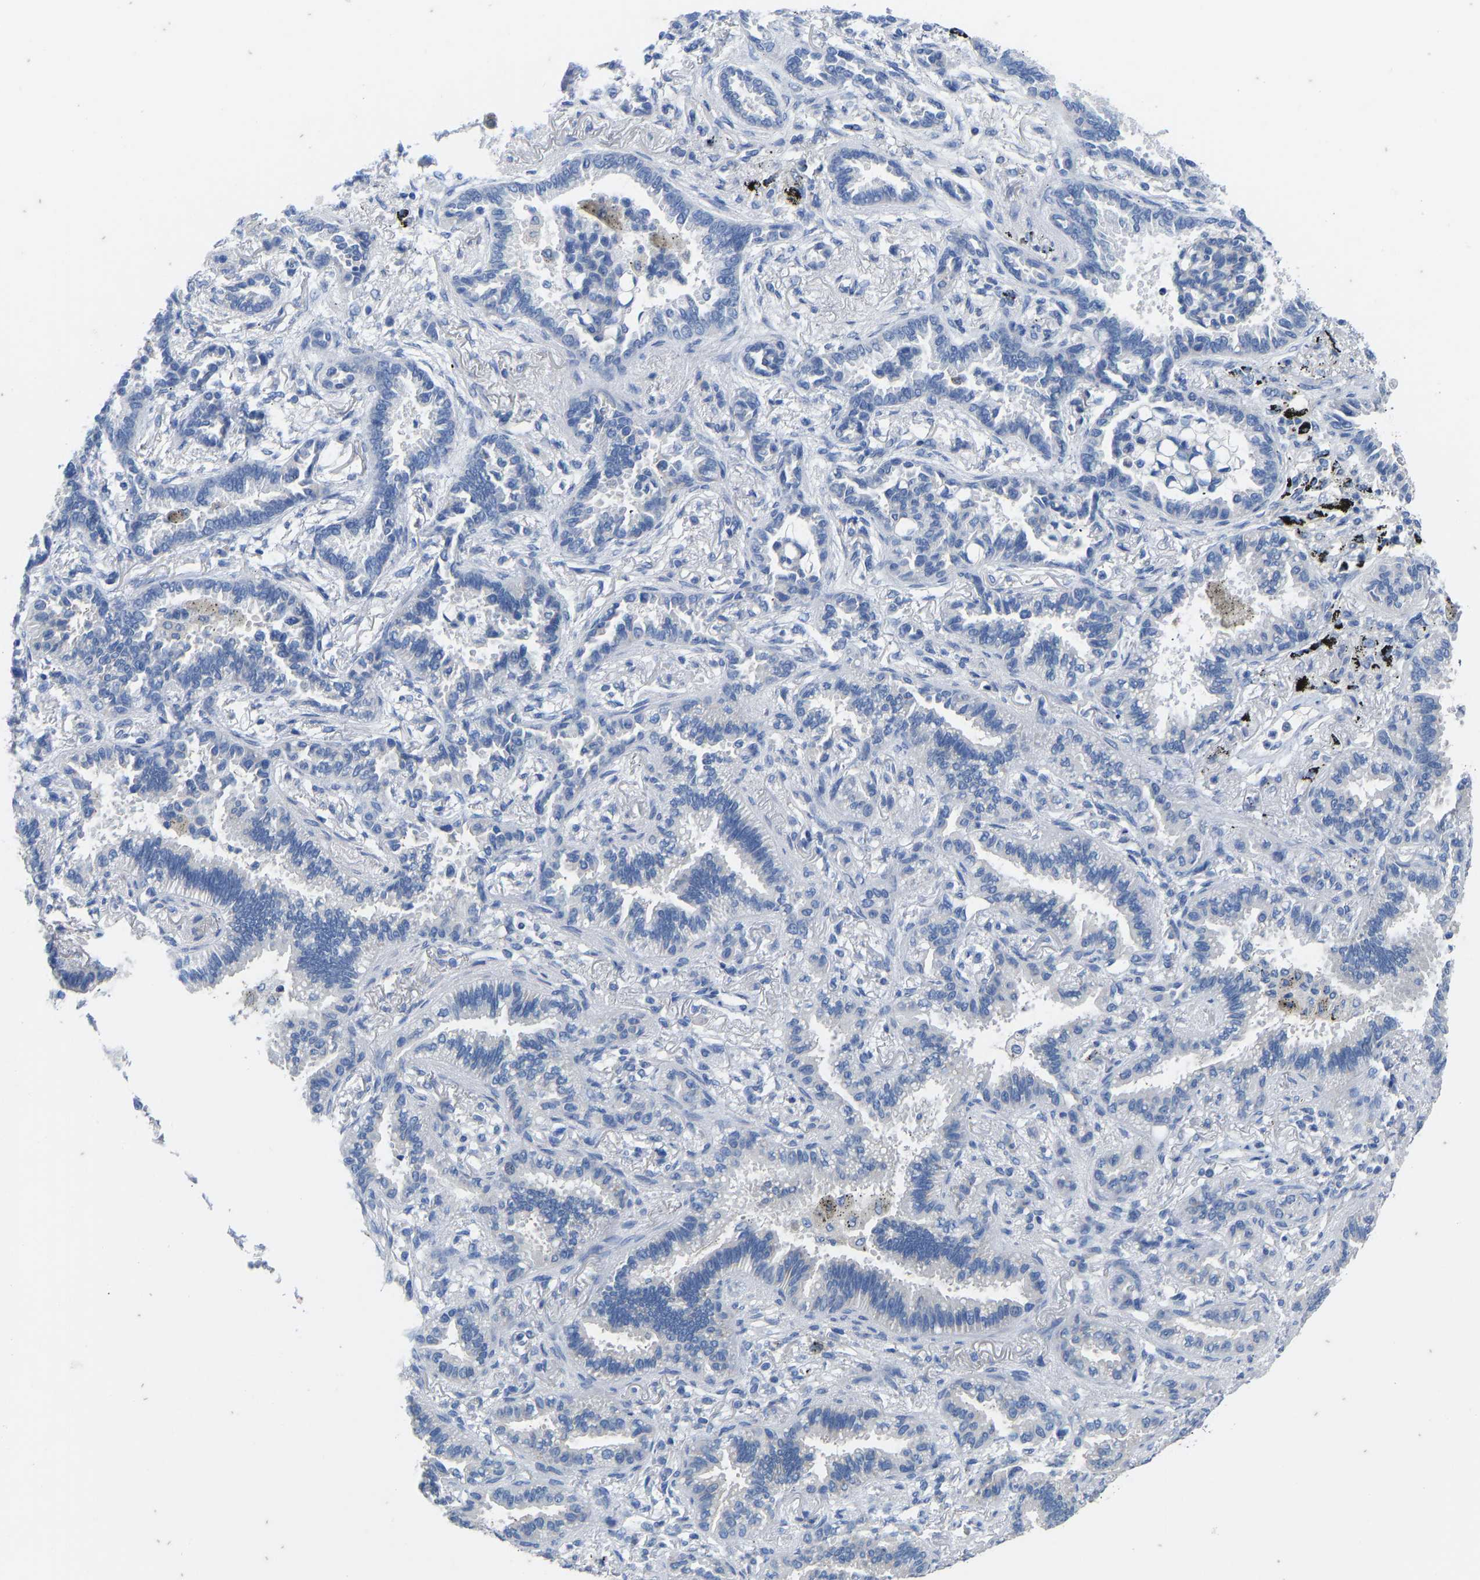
{"staining": {"intensity": "negative", "quantity": "none", "location": "none"}, "tissue": "lung cancer", "cell_type": "Tumor cells", "image_type": "cancer", "snomed": [{"axis": "morphology", "description": "Normal tissue, NOS"}, {"axis": "morphology", "description": "Adenocarcinoma, NOS"}, {"axis": "topography", "description": "Lung"}], "caption": "DAB immunohistochemical staining of lung adenocarcinoma demonstrates no significant positivity in tumor cells. (Immunohistochemistry, brightfield microscopy, high magnification).", "gene": "OLIG2", "patient": {"sex": "male", "age": 59}}